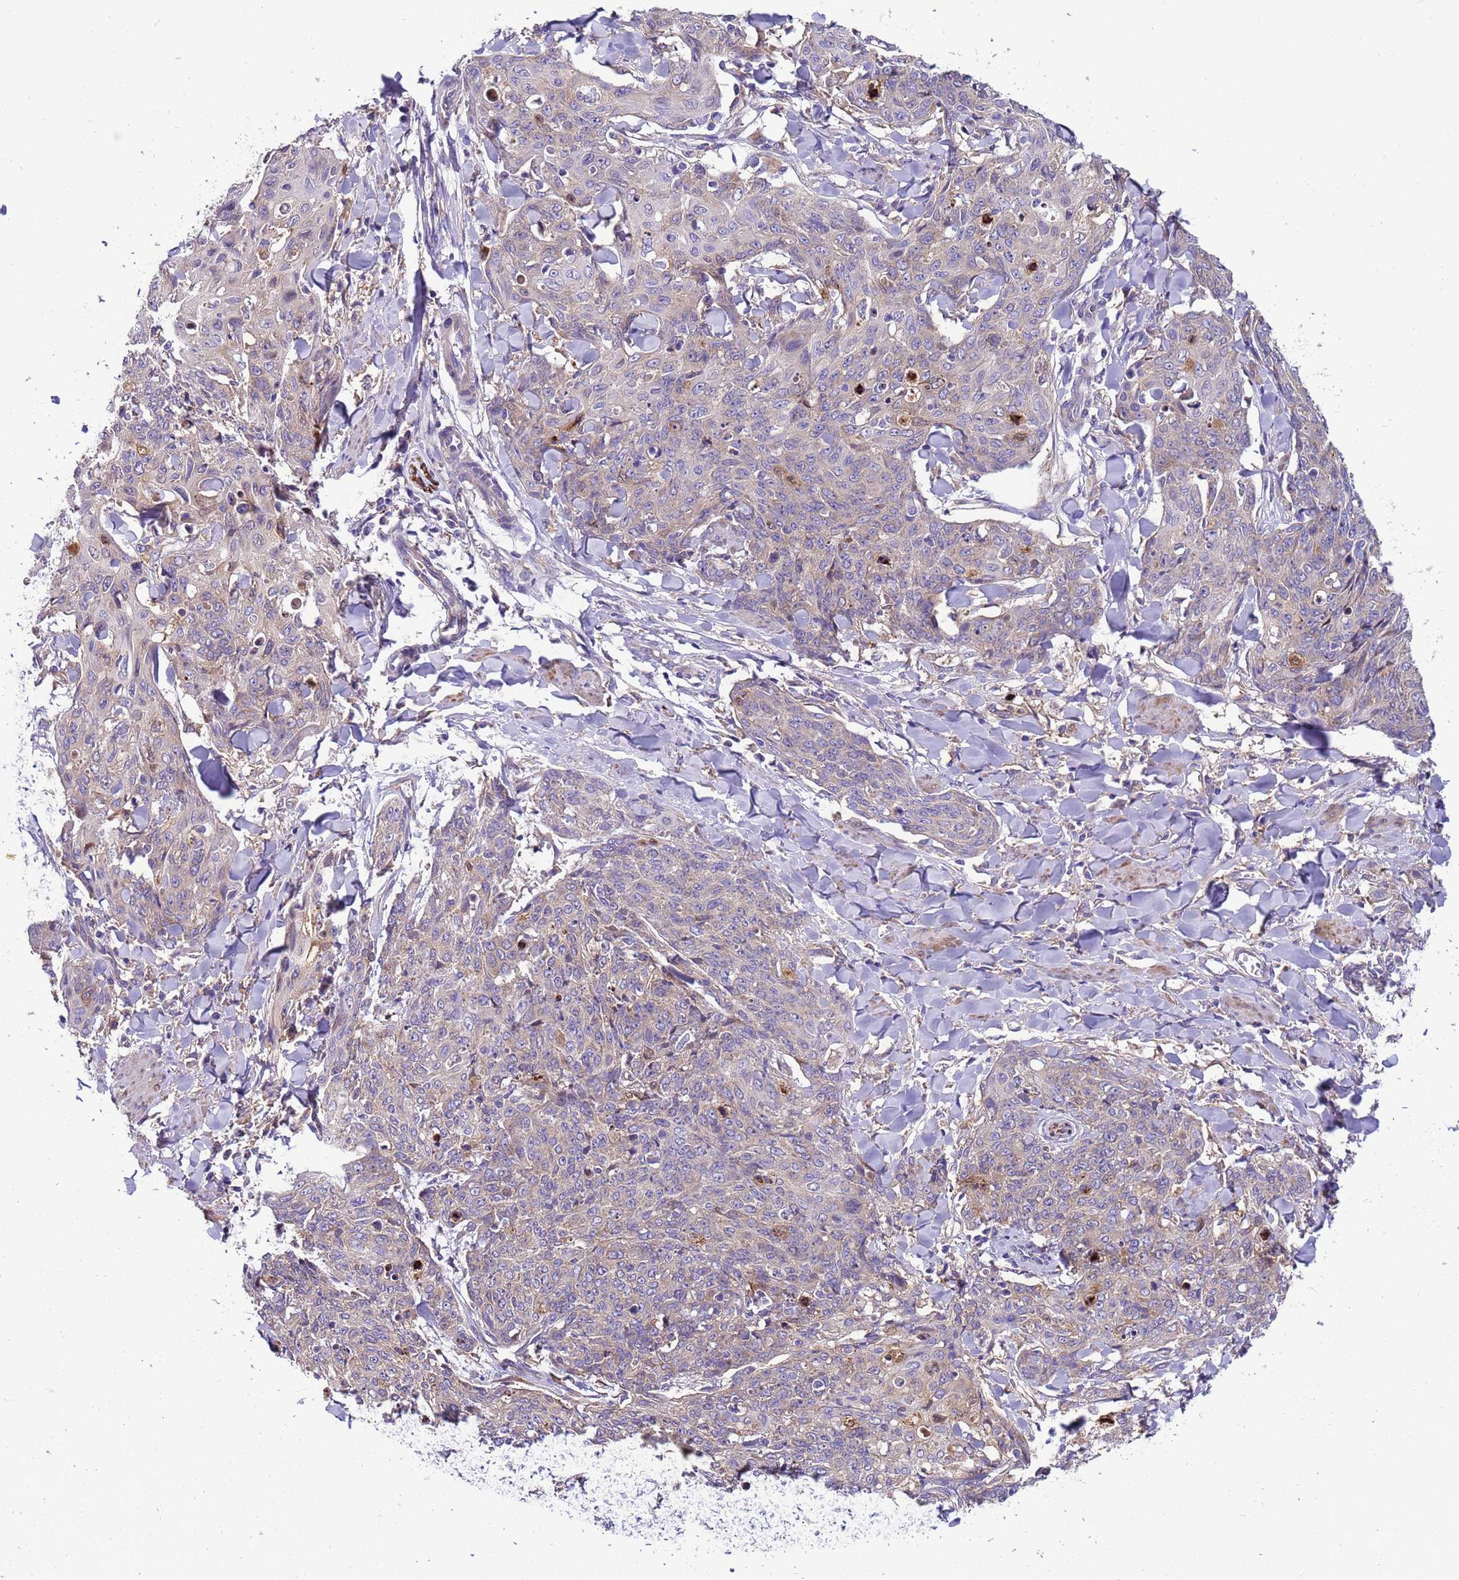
{"staining": {"intensity": "negative", "quantity": "none", "location": "none"}, "tissue": "skin cancer", "cell_type": "Tumor cells", "image_type": "cancer", "snomed": [{"axis": "morphology", "description": "Squamous cell carcinoma, NOS"}, {"axis": "topography", "description": "Skin"}, {"axis": "topography", "description": "Vulva"}], "caption": "Immunohistochemistry (IHC) photomicrograph of human skin cancer (squamous cell carcinoma) stained for a protein (brown), which demonstrates no expression in tumor cells.", "gene": "PAQR7", "patient": {"sex": "female", "age": 85}}